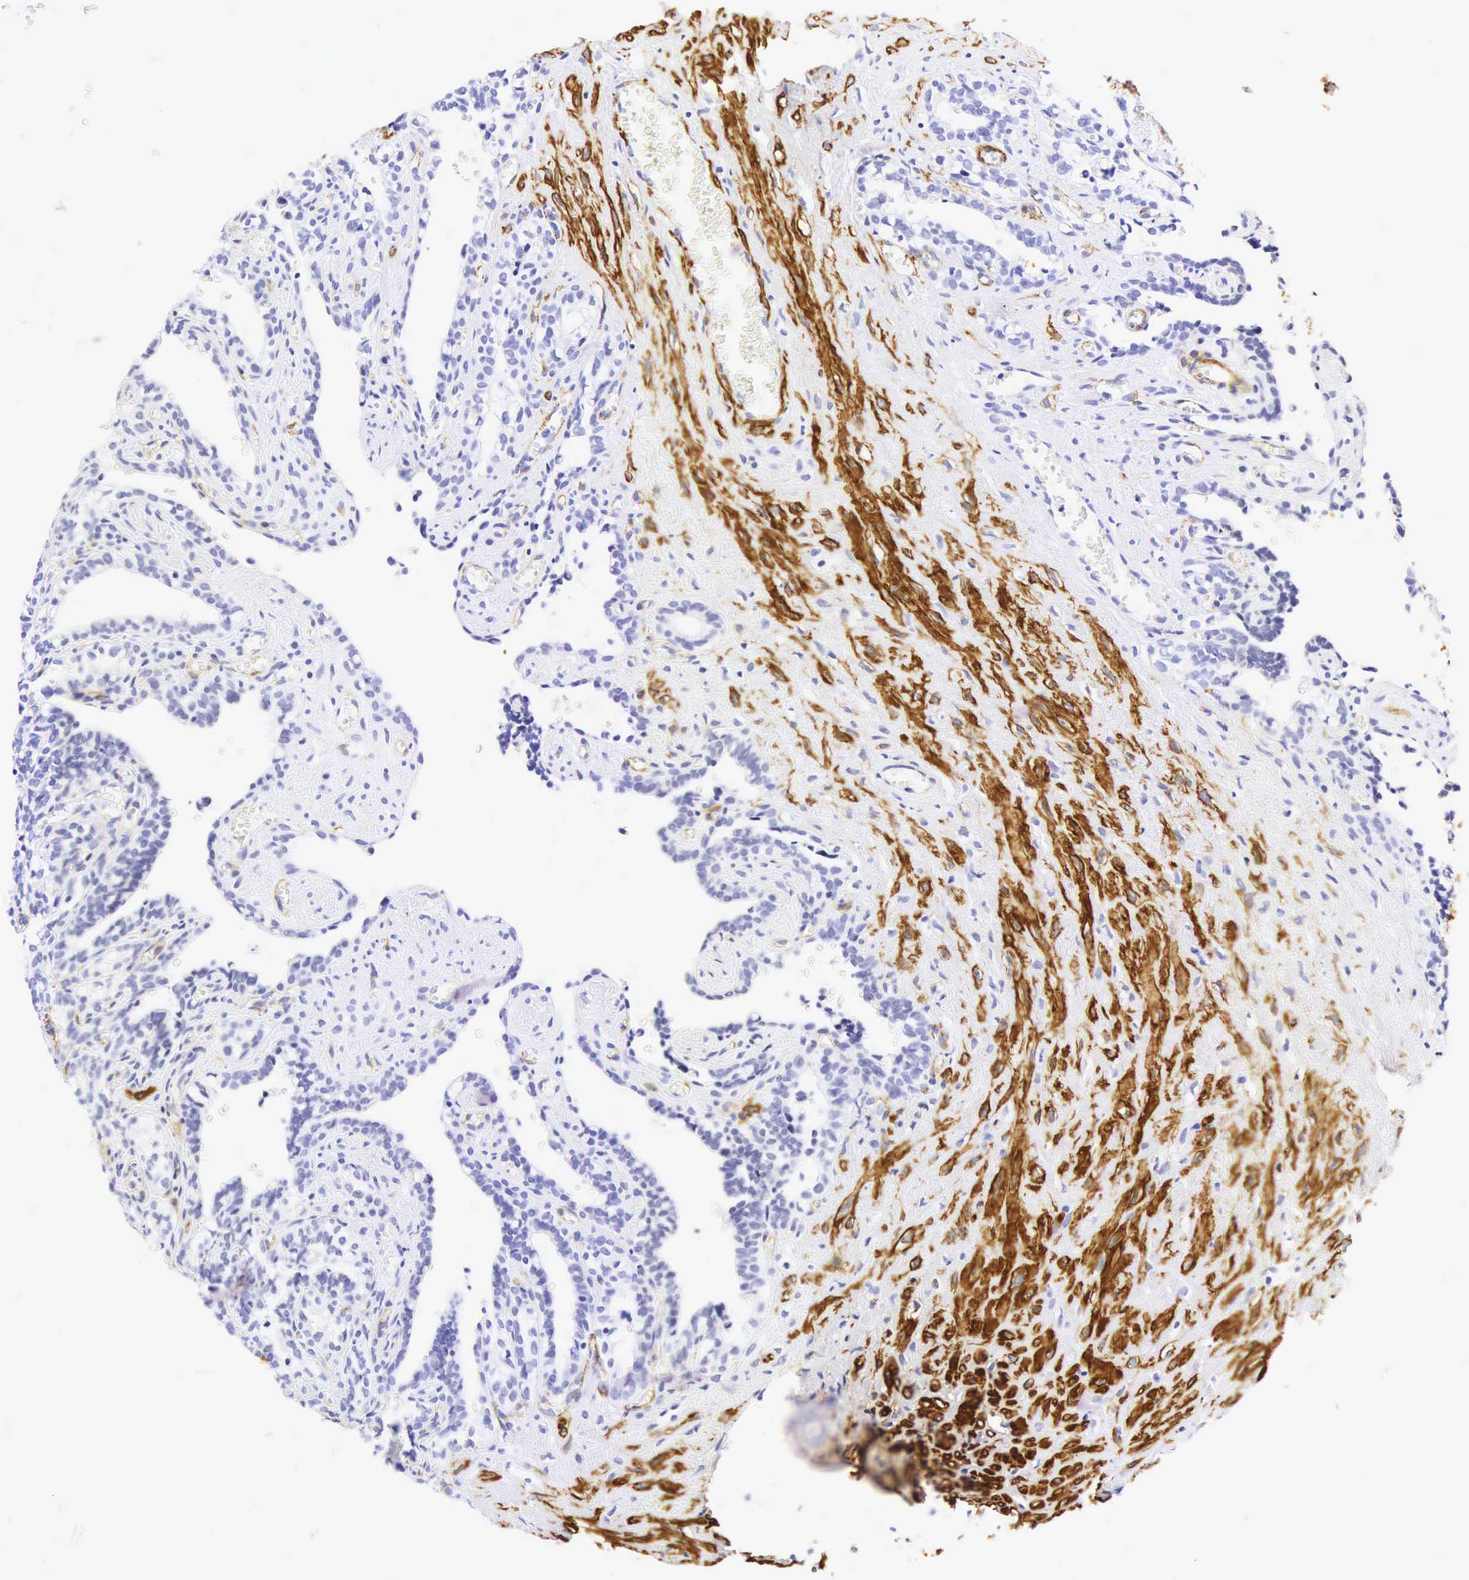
{"staining": {"intensity": "negative", "quantity": "none", "location": "none"}, "tissue": "seminal vesicle", "cell_type": "Glandular cells", "image_type": "normal", "snomed": [{"axis": "morphology", "description": "Normal tissue, NOS"}, {"axis": "topography", "description": "Seminal veicle"}], "caption": "Seminal vesicle was stained to show a protein in brown. There is no significant expression in glandular cells. (DAB IHC, high magnification).", "gene": "CALD1", "patient": {"sex": "male", "age": 60}}